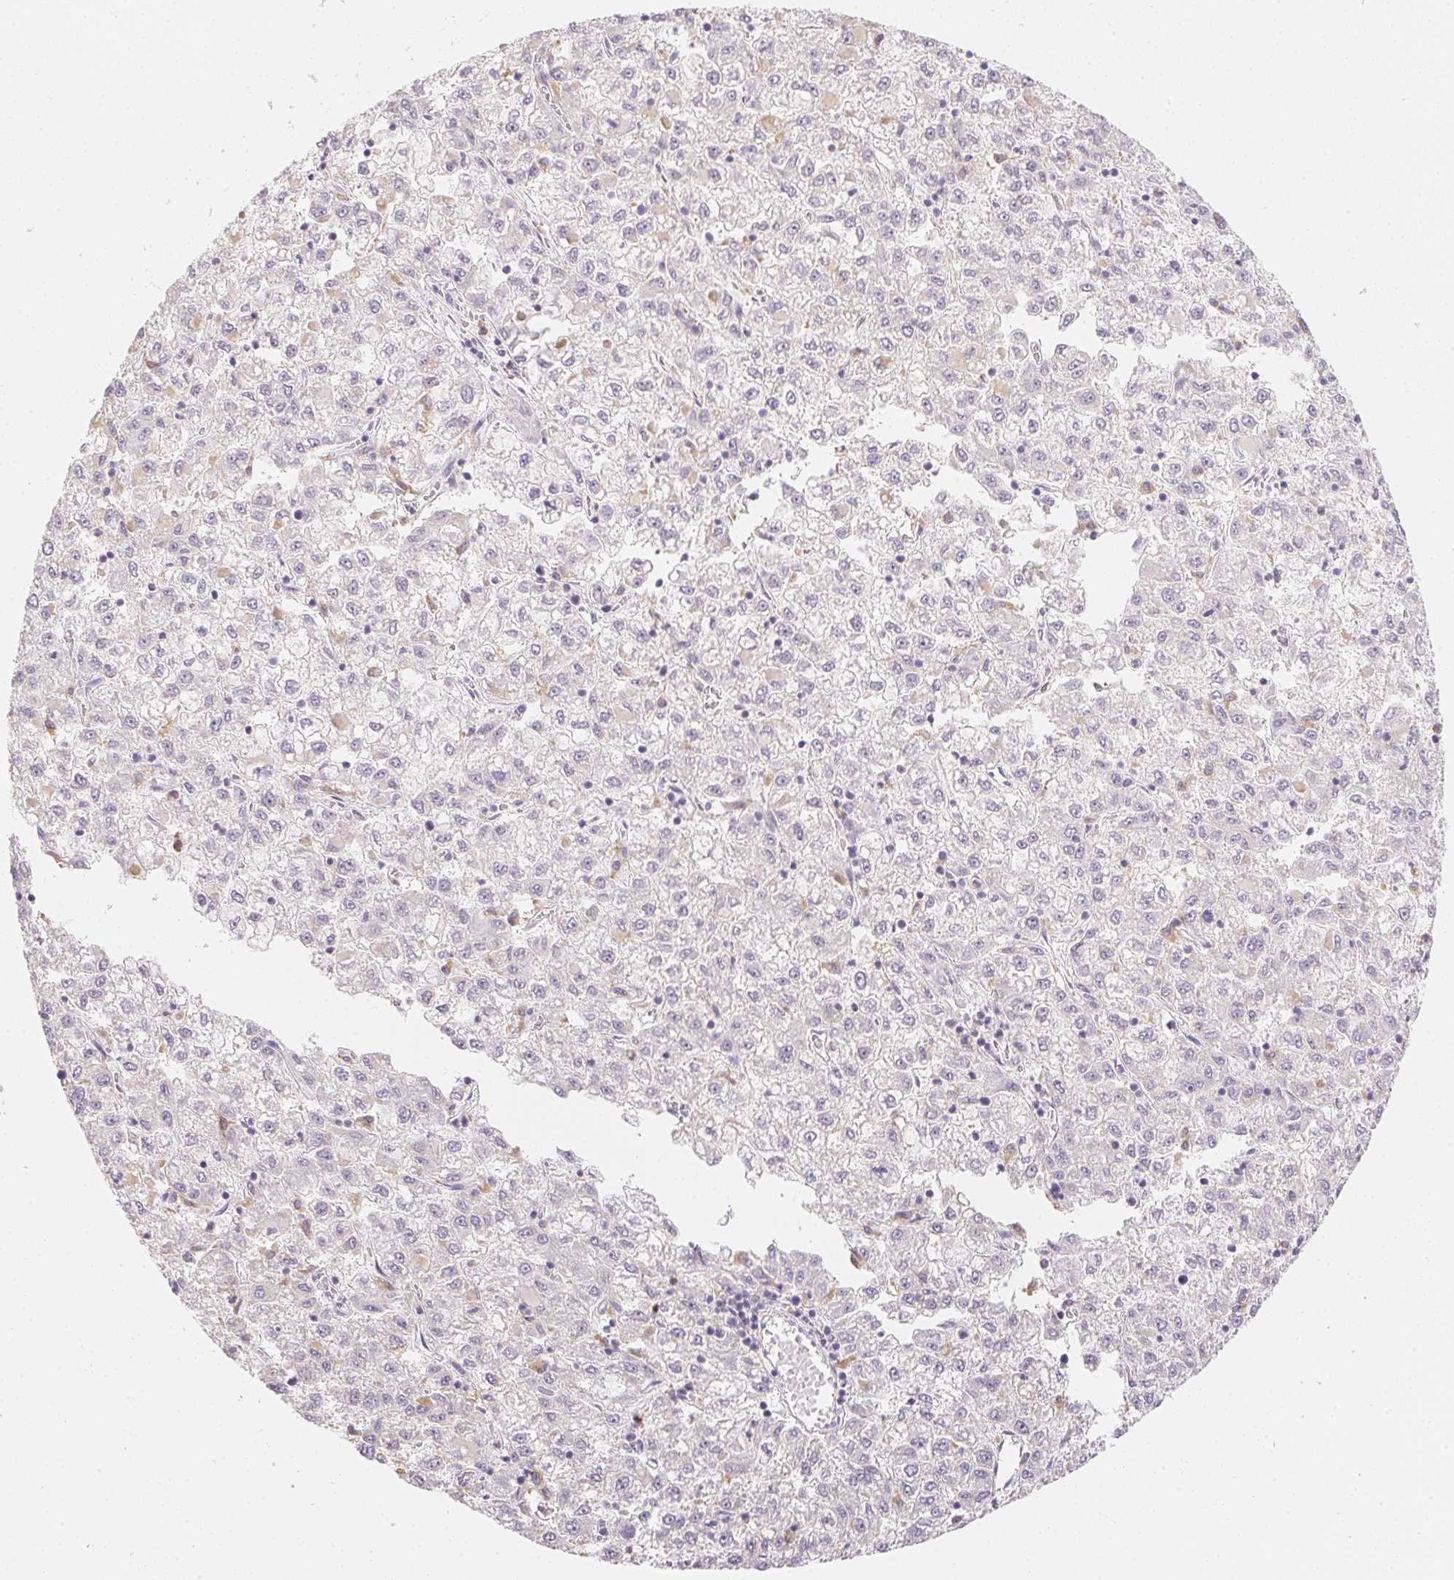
{"staining": {"intensity": "negative", "quantity": "none", "location": "none"}, "tissue": "liver cancer", "cell_type": "Tumor cells", "image_type": "cancer", "snomed": [{"axis": "morphology", "description": "Carcinoma, Hepatocellular, NOS"}, {"axis": "topography", "description": "Liver"}], "caption": "Immunohistochemical staining of human liver cancer (hepatocellular carcinoma) reveals no significant staining in tumor cells.", "gene": "SLC6A18", "patient": {"sex": "male", "age": 40}}